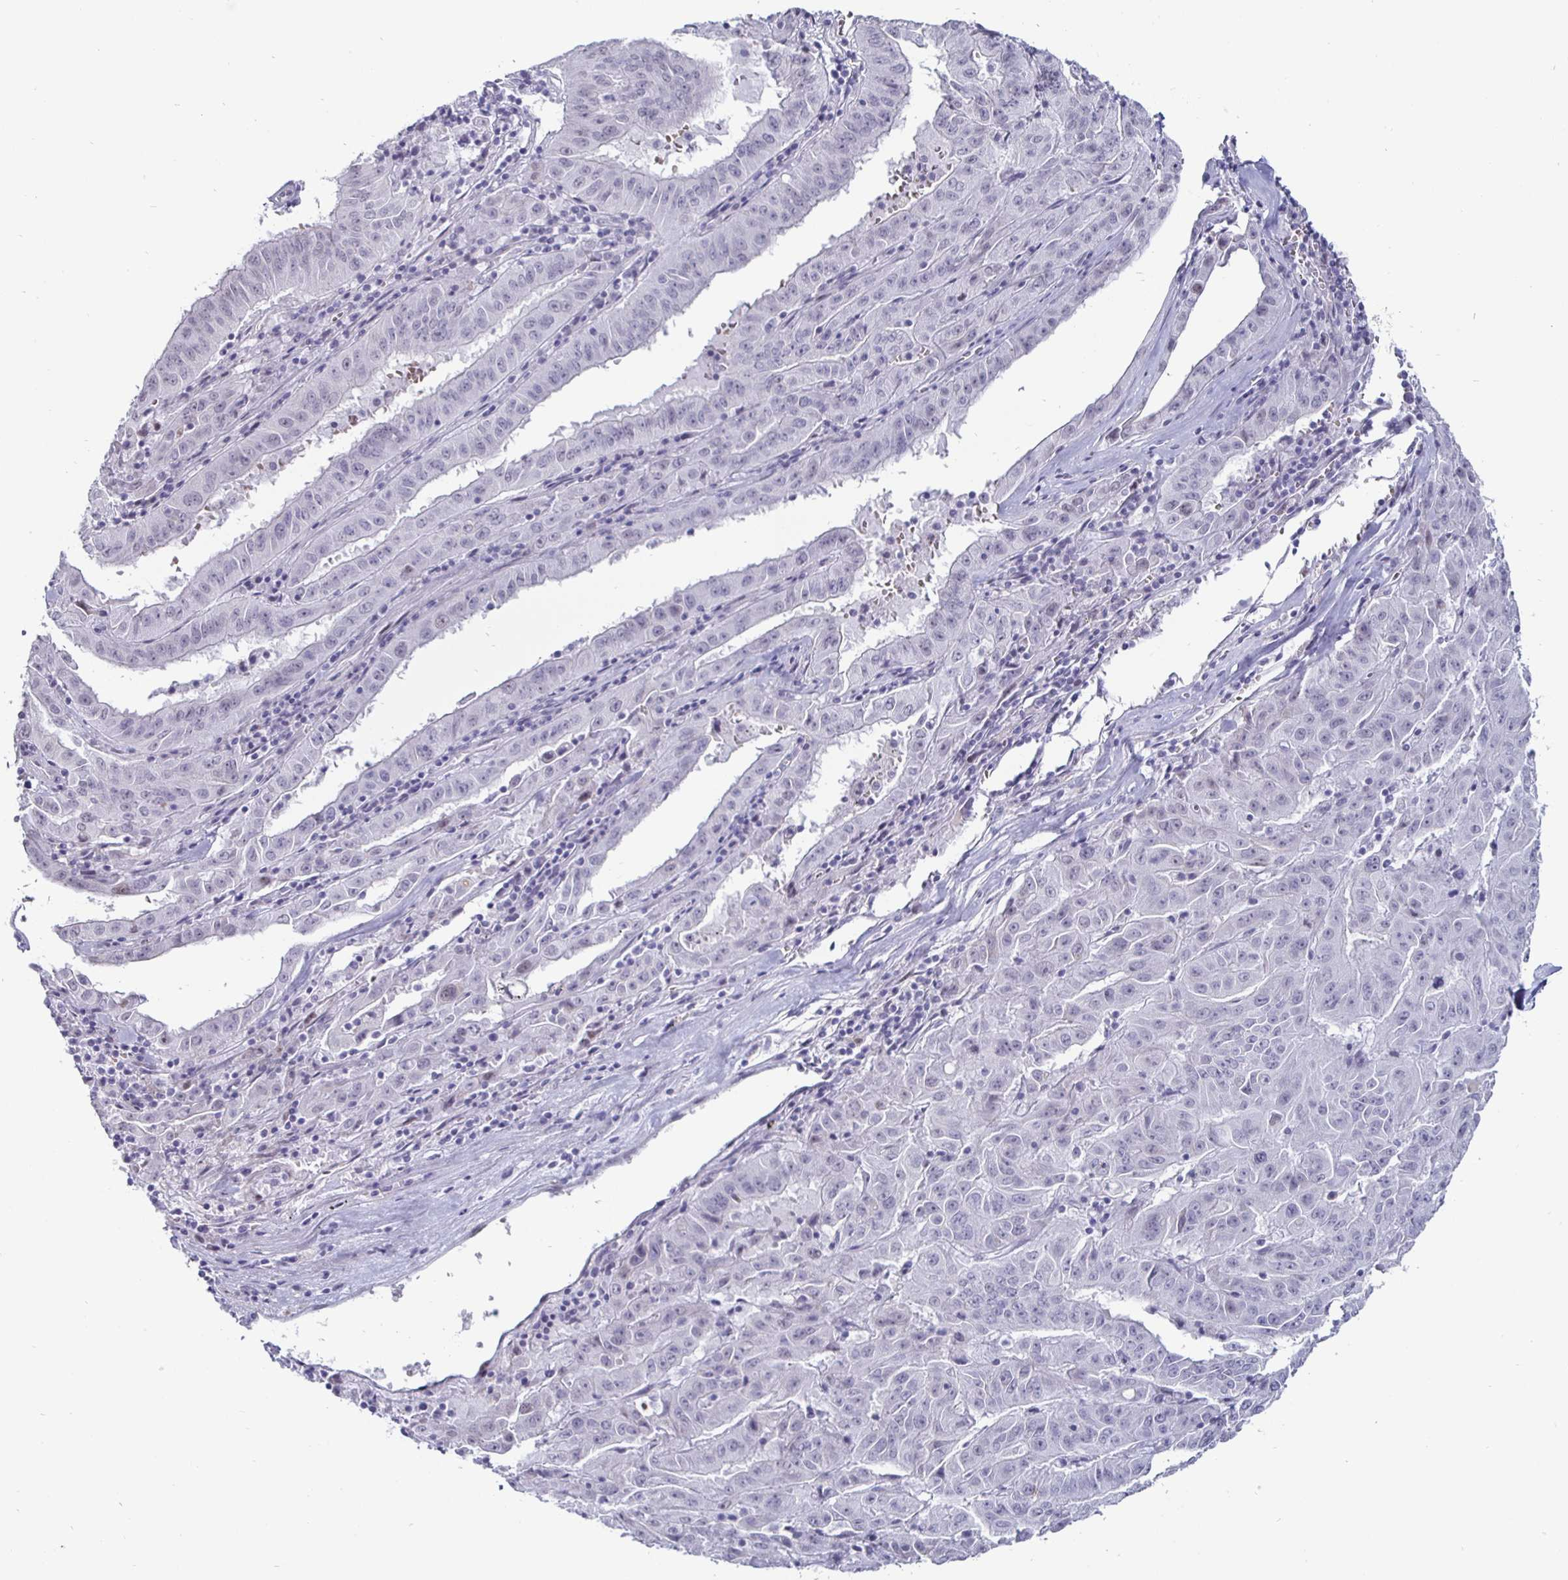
{"staining": {"intensity": "negative", "quantity": "none", "location": "none"}, "tissue": "pancreatic cancer", "cell_type": "Tumor cells", "image_type": "cancer", "snomed": [{"axis": "morphology", "description": "Adenocarcinoma, NOS"}, {"axis": "topography", "description": "Pancreas"}], "caption": "Immunohistochemical staining of human pancreatic cancer reveals no significant staining in tumor cells. Nuclei are stained in blue.", "gene": "OOSP2", "patient": {"sex": "male", "age": 63}}